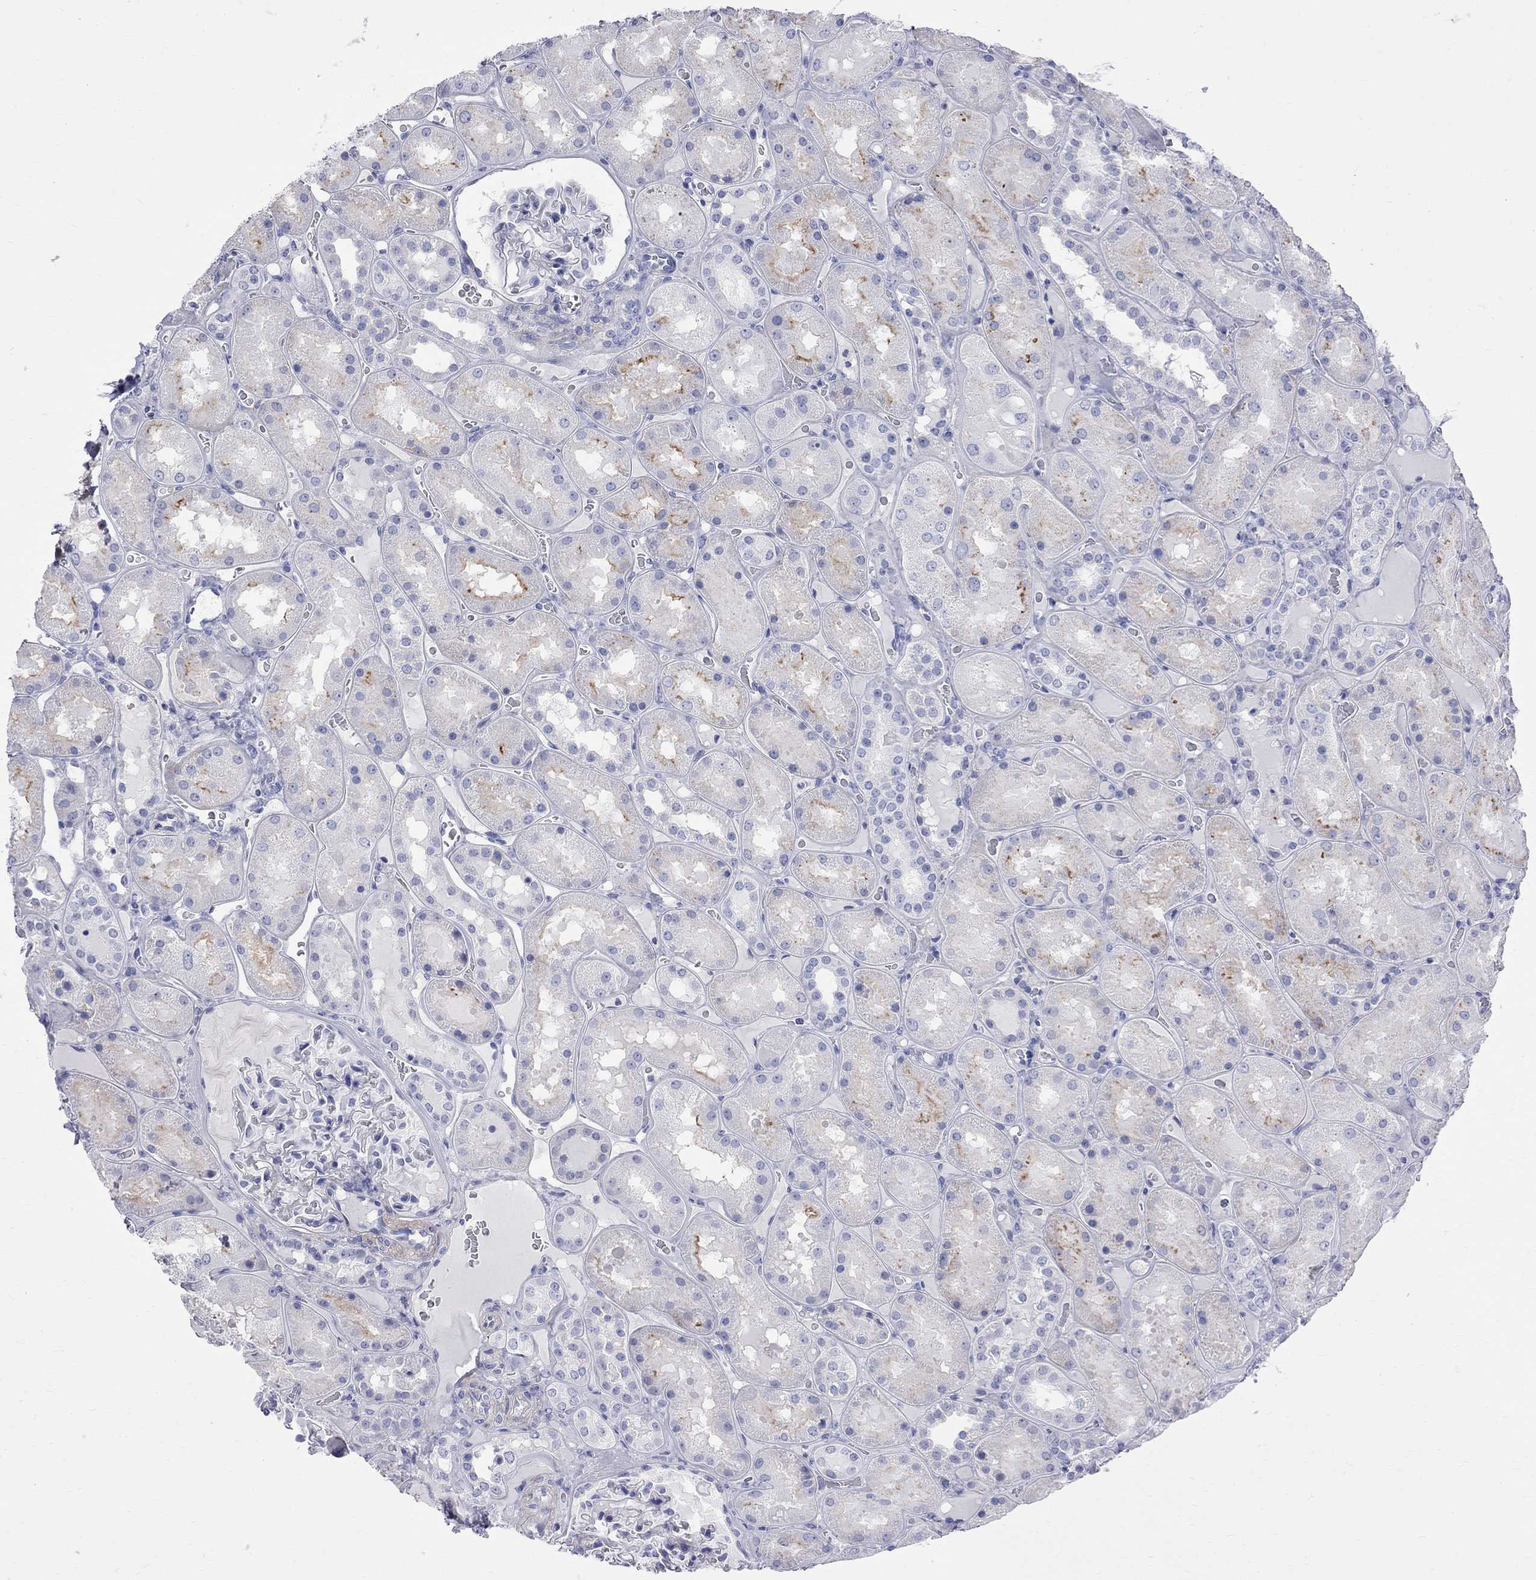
{"staining": {"intensity": "negative", "quantity": "none", "location": "none"}, "tissue": "kidney", "cell_type": "Cells in glomeruli", "image_type": "normal", "snomed": [{"axis": "morphology", "description": "Normal tissue, NOS"}, {"axis": "topography", "description": "Kidney"}], "caption": "A histopathology image of kidney stained for a protein demonstrates no brown staining in cells in glomeruli. (Stains: DAB (3,3'-diaminobenzidine) IHC with hematoxylin counter stain, Microscopy: brightfield microscopy at high magnification).", "gene": "S100A3", "patient": {"sex": "male", "age": 73}}